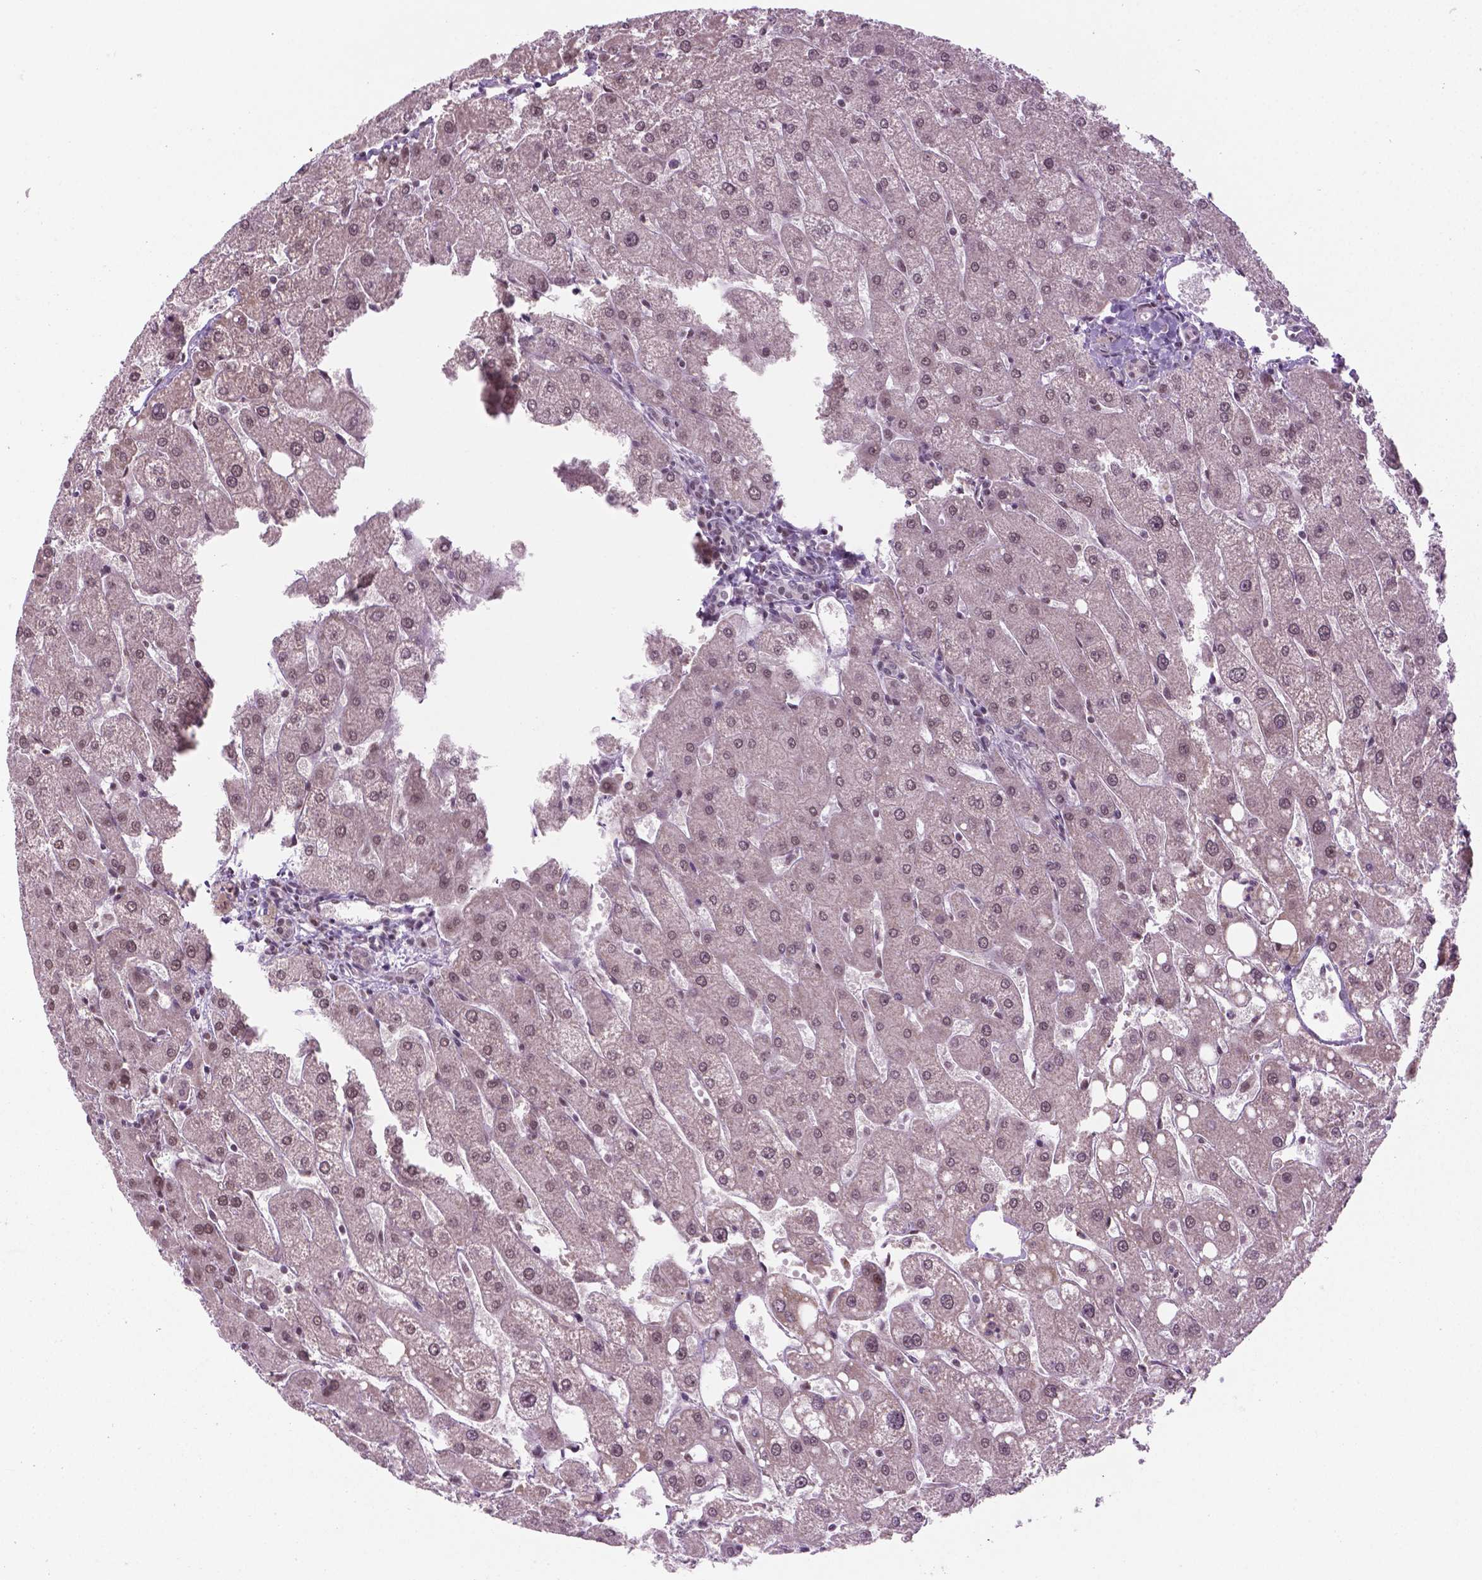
{"staining": {"intensity": "weak", "quantity": "25%-75%", "location": "nuclear"}, "tissue": "liver", "cell_type": "Cholangiocytes", "image_type": "normal", "snomed": [{"axis": "morphology", "description": "Normal tissue, NOS"}, {"axis": "topography", "description": "Liver"}], "caption": "A photomicrograph of human liver stained for a protein displays weak nuclear brown staining in cholangiocytes. The staining was performed using DAB (3,3'-diaminobenzidine) to visualize the protein expression in brown, while the nuclei were stained in blue with hematoxylin (Magnification: 20x).", "gene": "PHAX", "patient": {"sex": "male", "age": 67}}